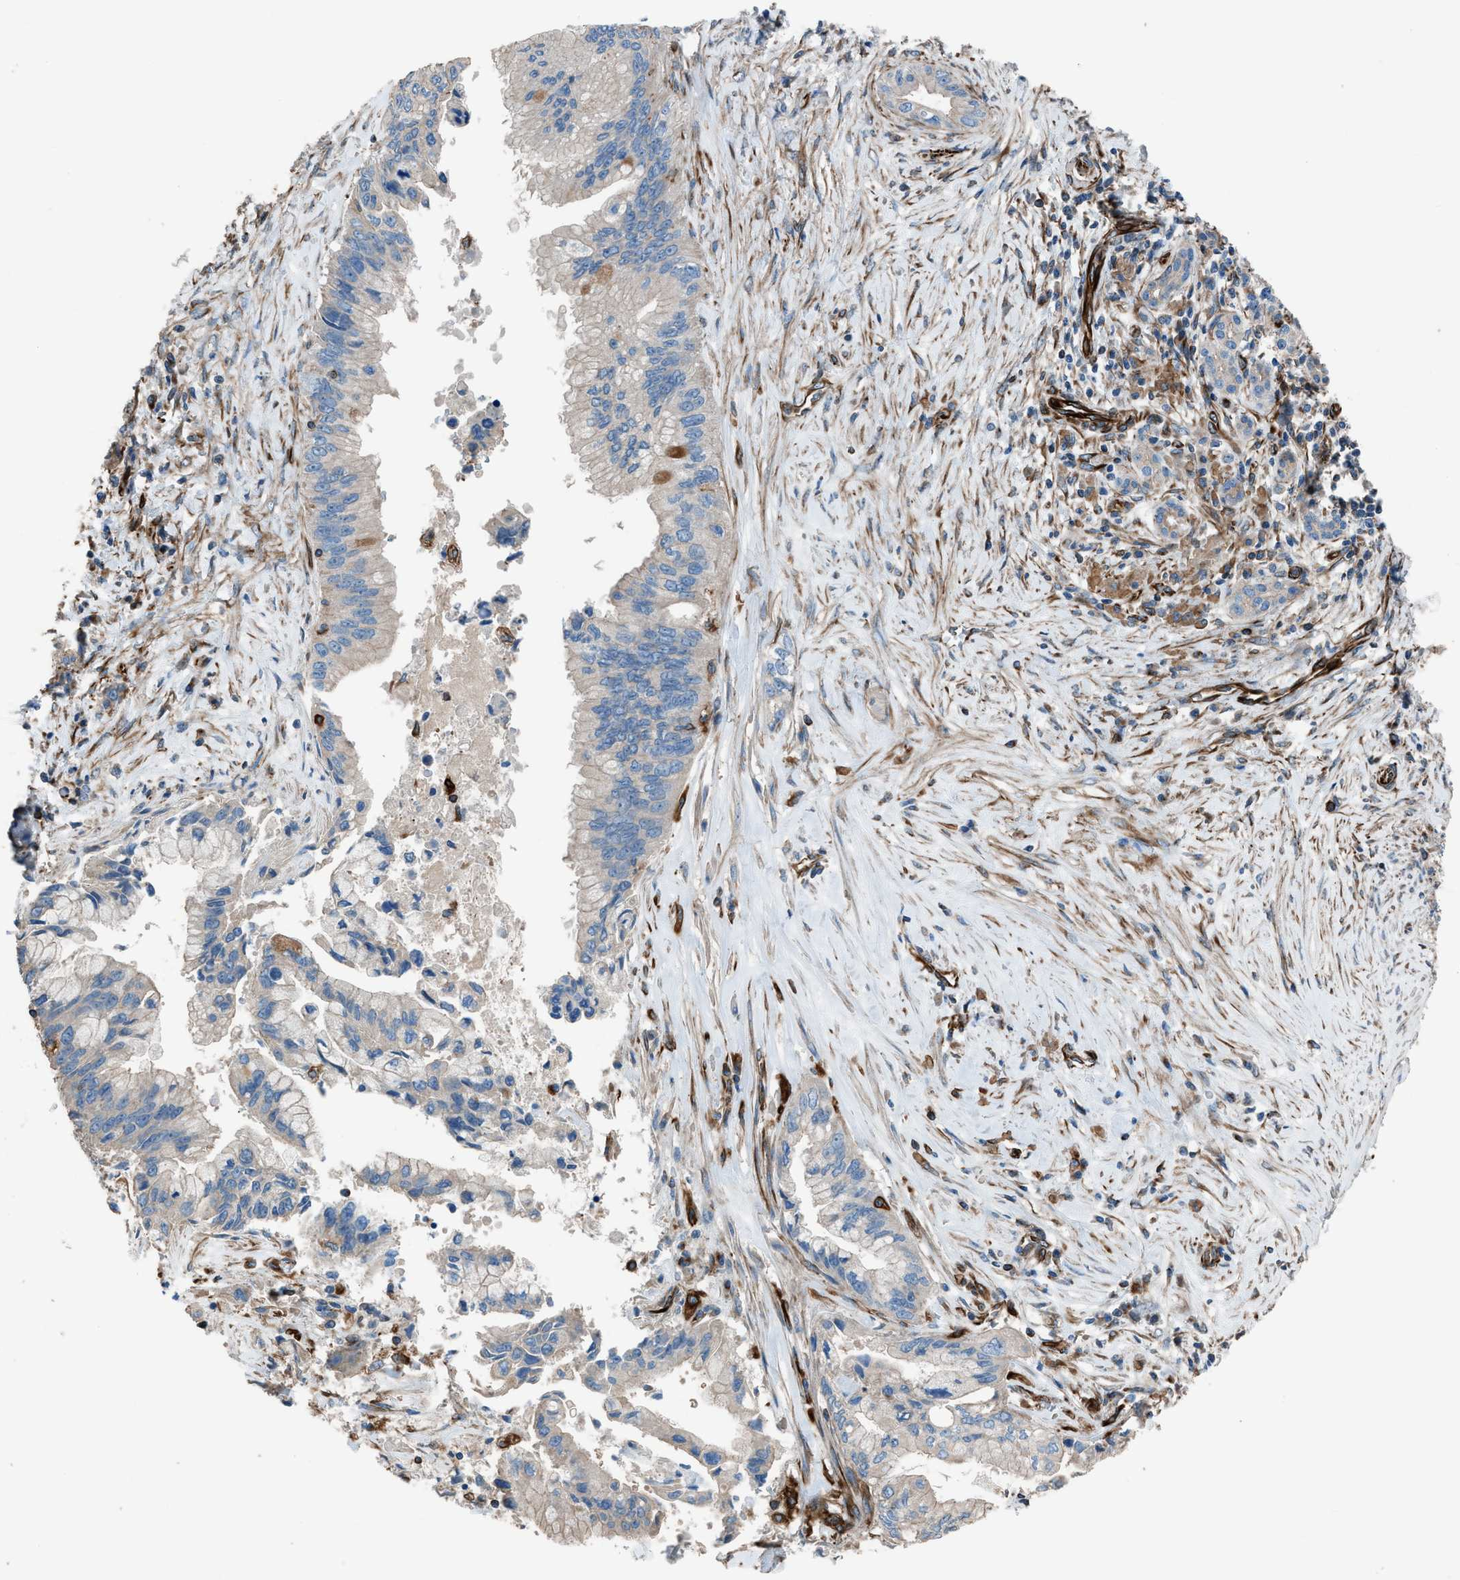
{"staining": {"intensity": "weak", "quantity": ">75%", "location": "cytoplasmic/membranous"}, "tissue": "pancreatic cancer", "cell_type": "Tumor cells", "image_type": "cancer", "snomed": [{"axis": "morphology", "description": "Adenocarcinoma, NOS"}, {"axis": "topography", "description": "Pancreas"}], "caption": "Tumor cells display weak cytoplasmic/membranous positivity in approximately >75% of cells in pancreatic cancer.", "gene": "CABP7", "patient": {"sex": "female", "age": 73}}